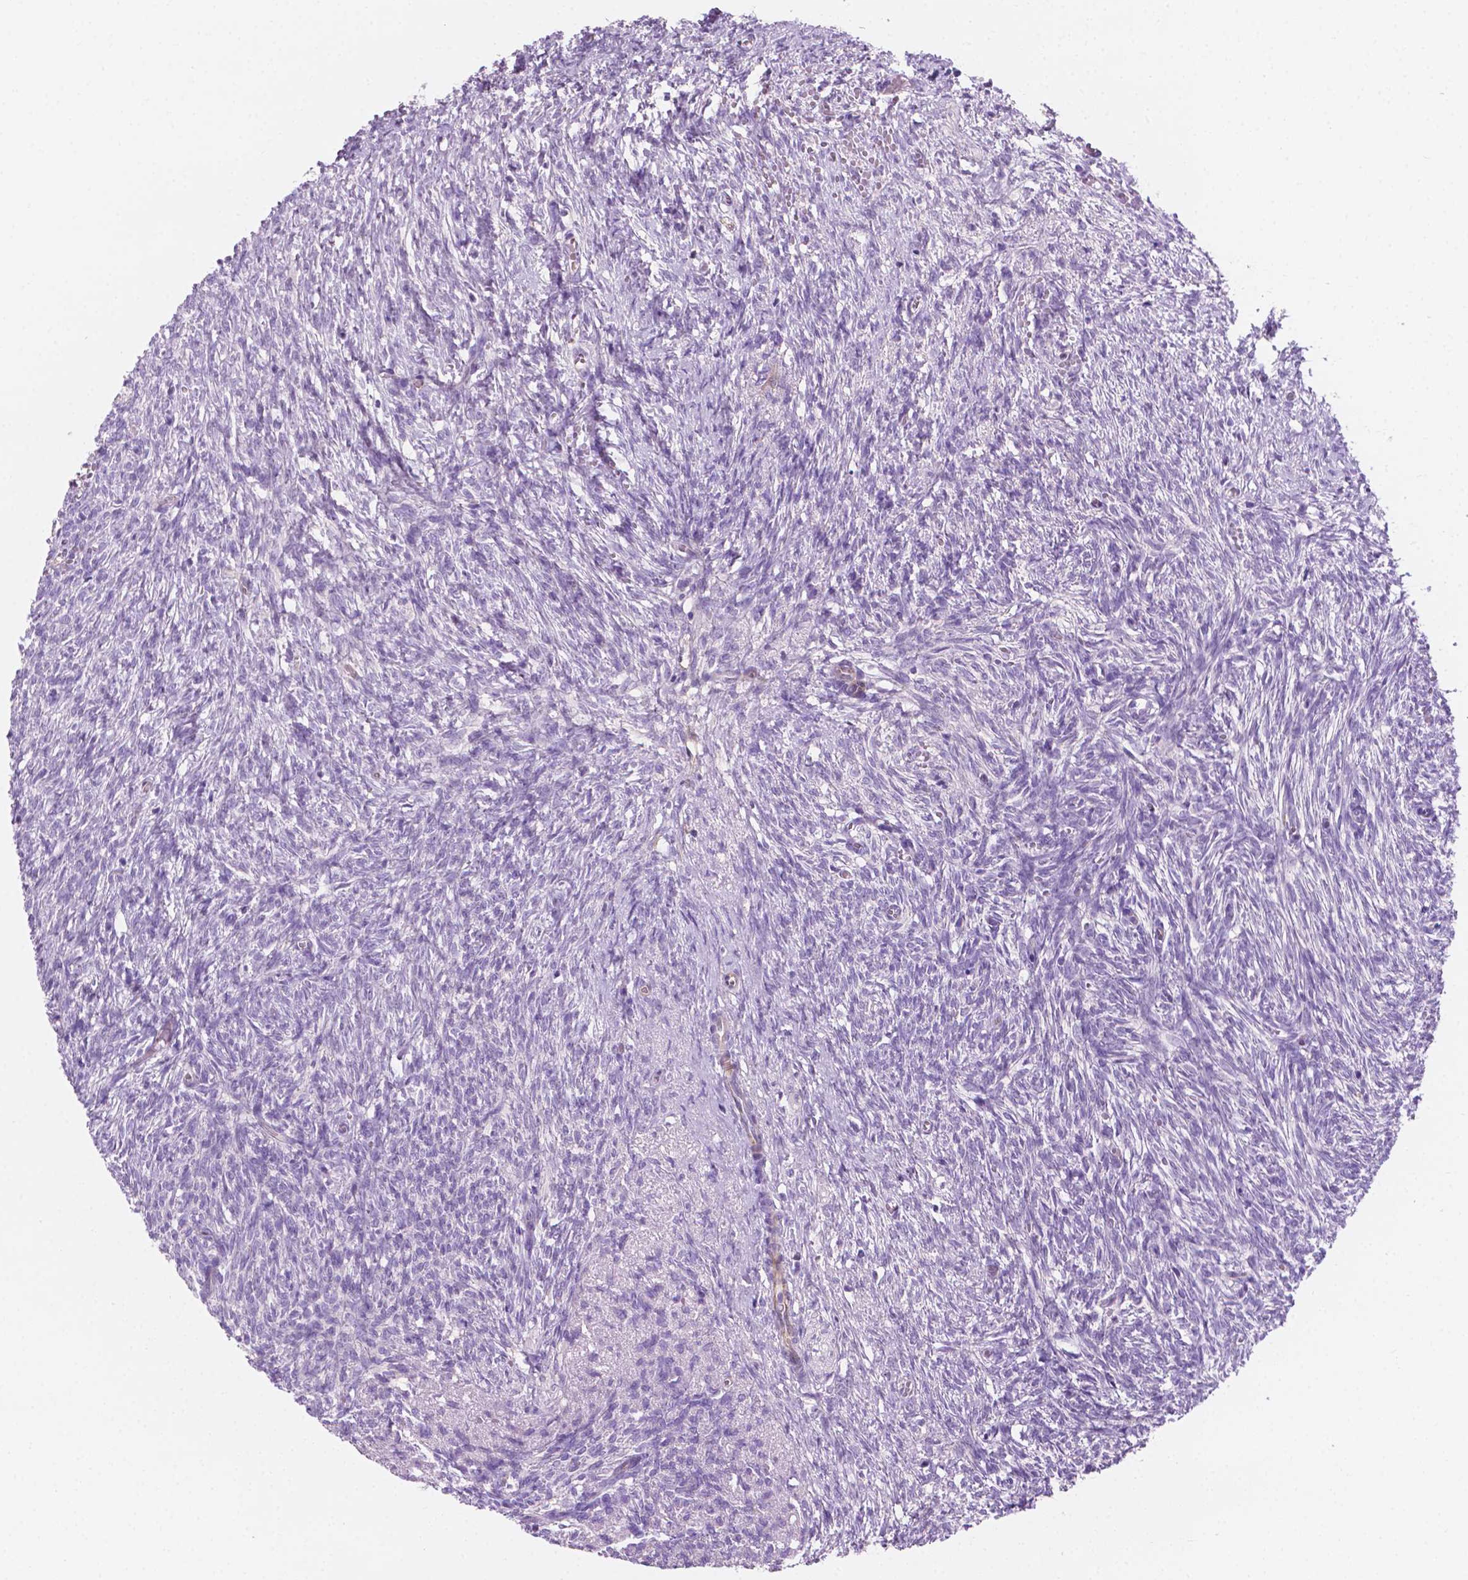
{"staining": {"intensity": "negative", "quantity": "none", "location": "none"}, "tissue": "ovary", "cell_type": "Follicle cells", "image_type": "normal", "snomed": [{"axis": "morphology", "description": "Normal tissue, NOS"}, {"axis": "topography", "description": "Ovary"}], "caption": "A high-resolution photomicrograph shows immunohistochemistry staining of unremarkable ovary, which reveals no significant expression in follicle cells. The staining is performed using DAB brown chromogen with nuclei counter-stained in using hematoxylin.", "gene": "EPPK1", "patient": {"sex": "female", "age": 46}}